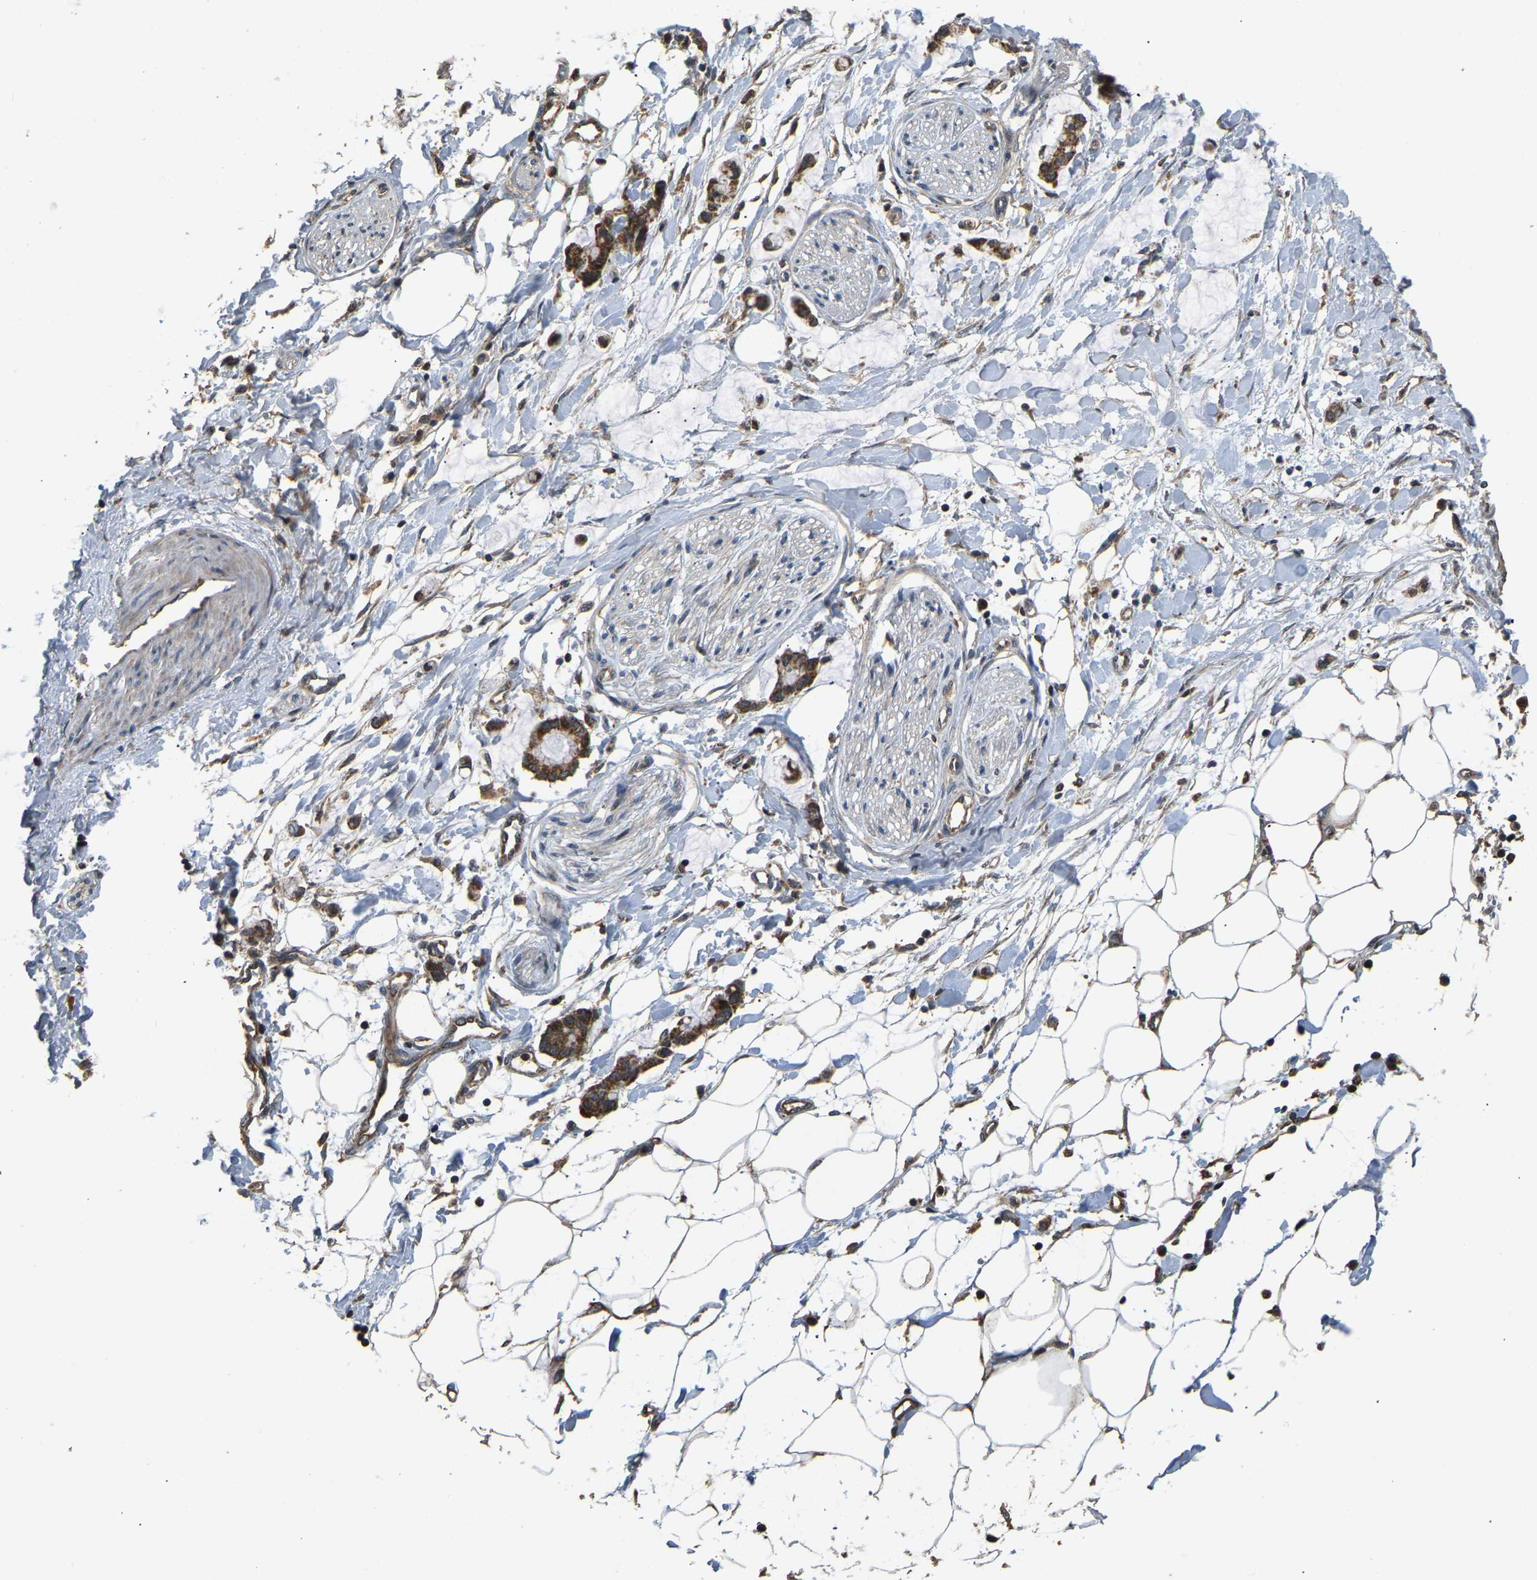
{"staining": {"intensity": "moderate", "quantity": ">75%", "location": "cytoplasmic/membranous"}, "tissue": "adipose tissue", "cell_type": "Adipocytes", "image_type": "normal", "snomed": [{"axis": "morphology", "description": "Normal tissue, NOS"}, {"axis": "morphology", "description": "Adenocarcinoma, NOS"}, {"axis": "topography", "description": "Colon"}, {"axis": "topography", "description": "Peripheral nerve tissue"}], "caption": "The micrograph displays a brown stain indicating the presence of a protein in the cytoplasmic/membranous of adipocytes in adipose tissue.", "gene": "TUFM", "patient": {"sex": "male", "age": 14}}